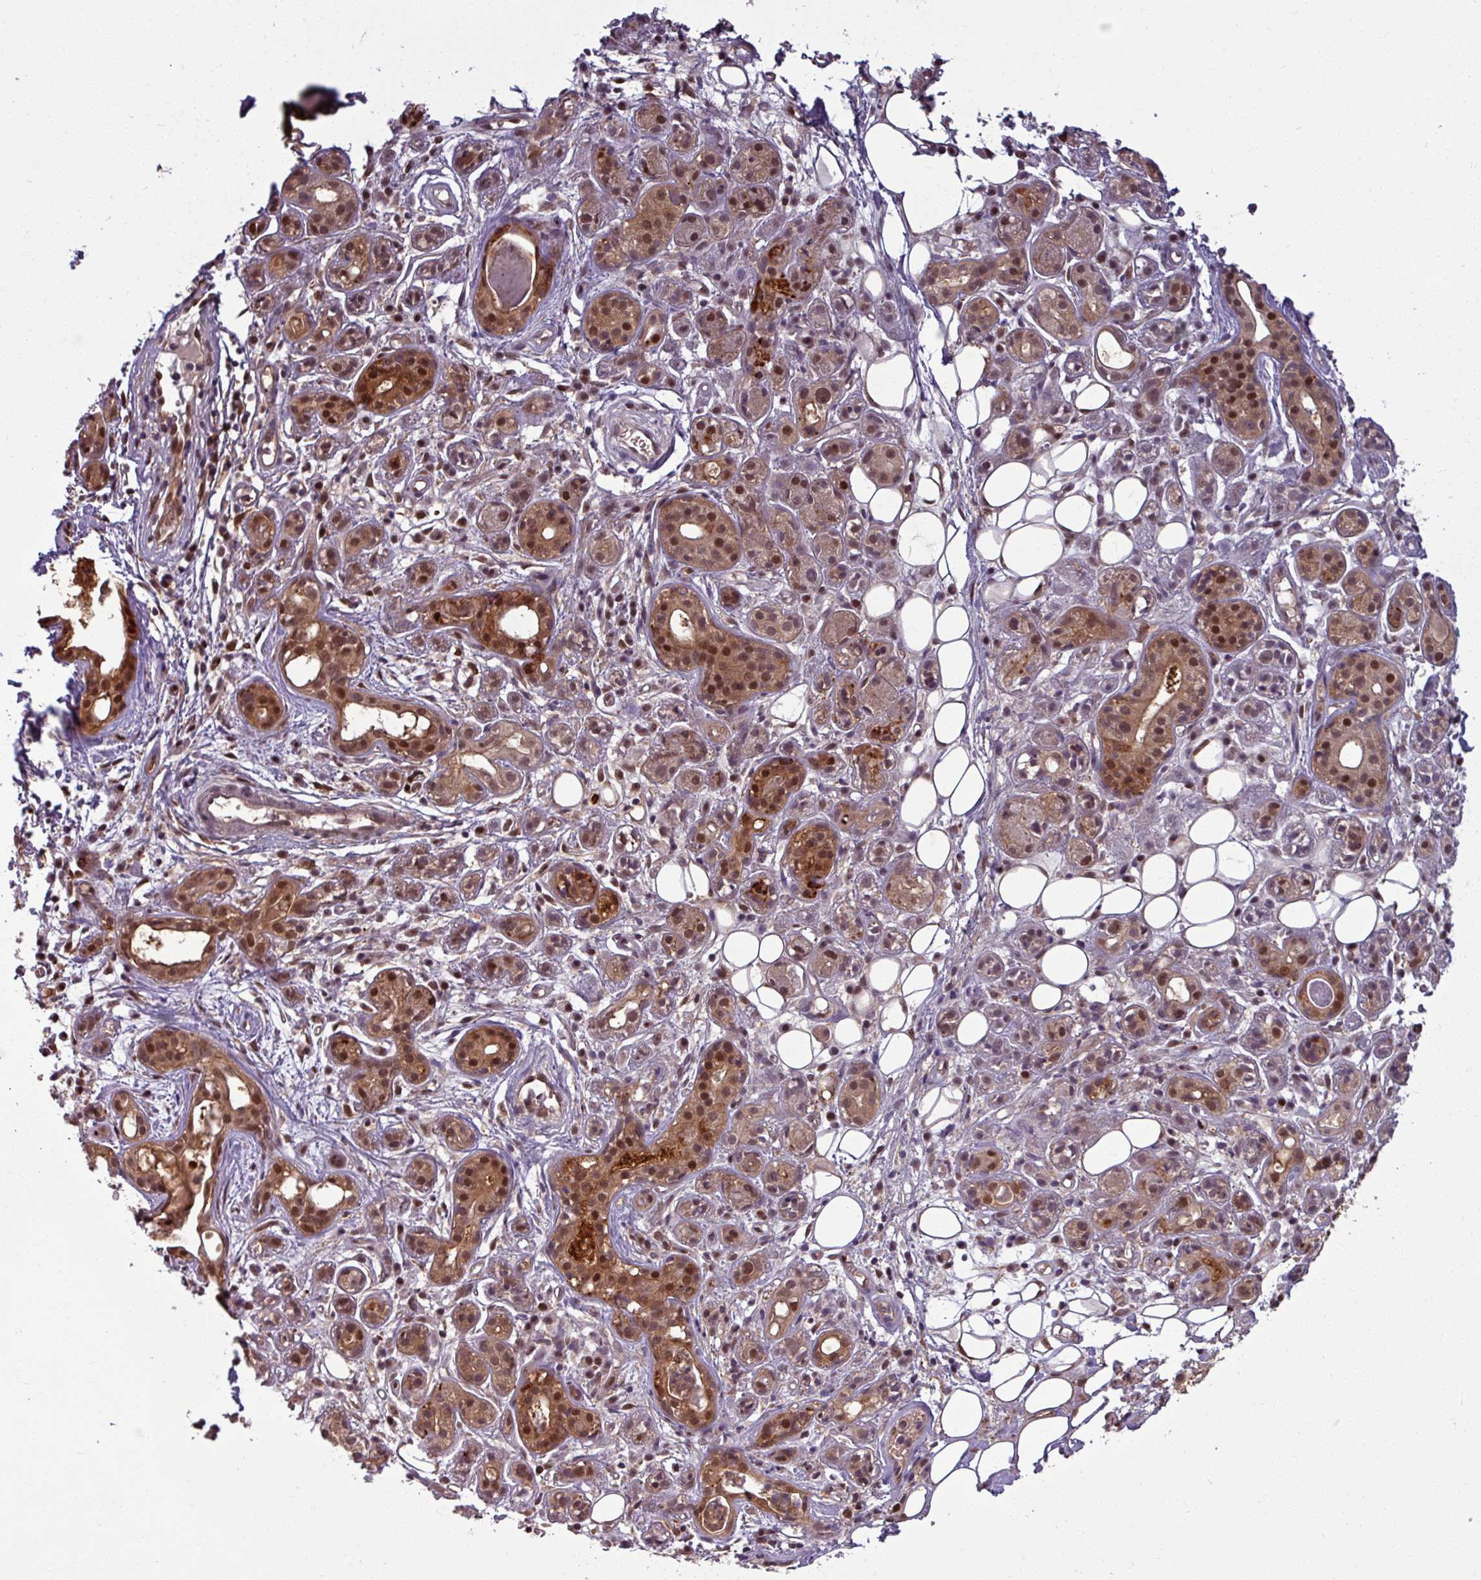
{"staining": {"intensity": "moderate", "quantity": "25%-75%", "location": "cytoplasmic/membranous,nuclear"}, "tissue": "salivary gland", "cell_type": "Glandular cells", "image_type": "normal", "snomed": [{"axis": "morphology", "description": "Normal tissue, NOS"}, {"axis": "topography", "description": "Salivary gland"}], "caption": "Protein expression analysis of benign salivary gland shows moderate cytoplasmic/membranous,nuclear staining in about 25%-75% of glandular cells. (DAB IHC, brown staining for protein, blue staining for nuclei).", "gene": "KCTD11", "patient": {"sex": "male", "age": 54}}